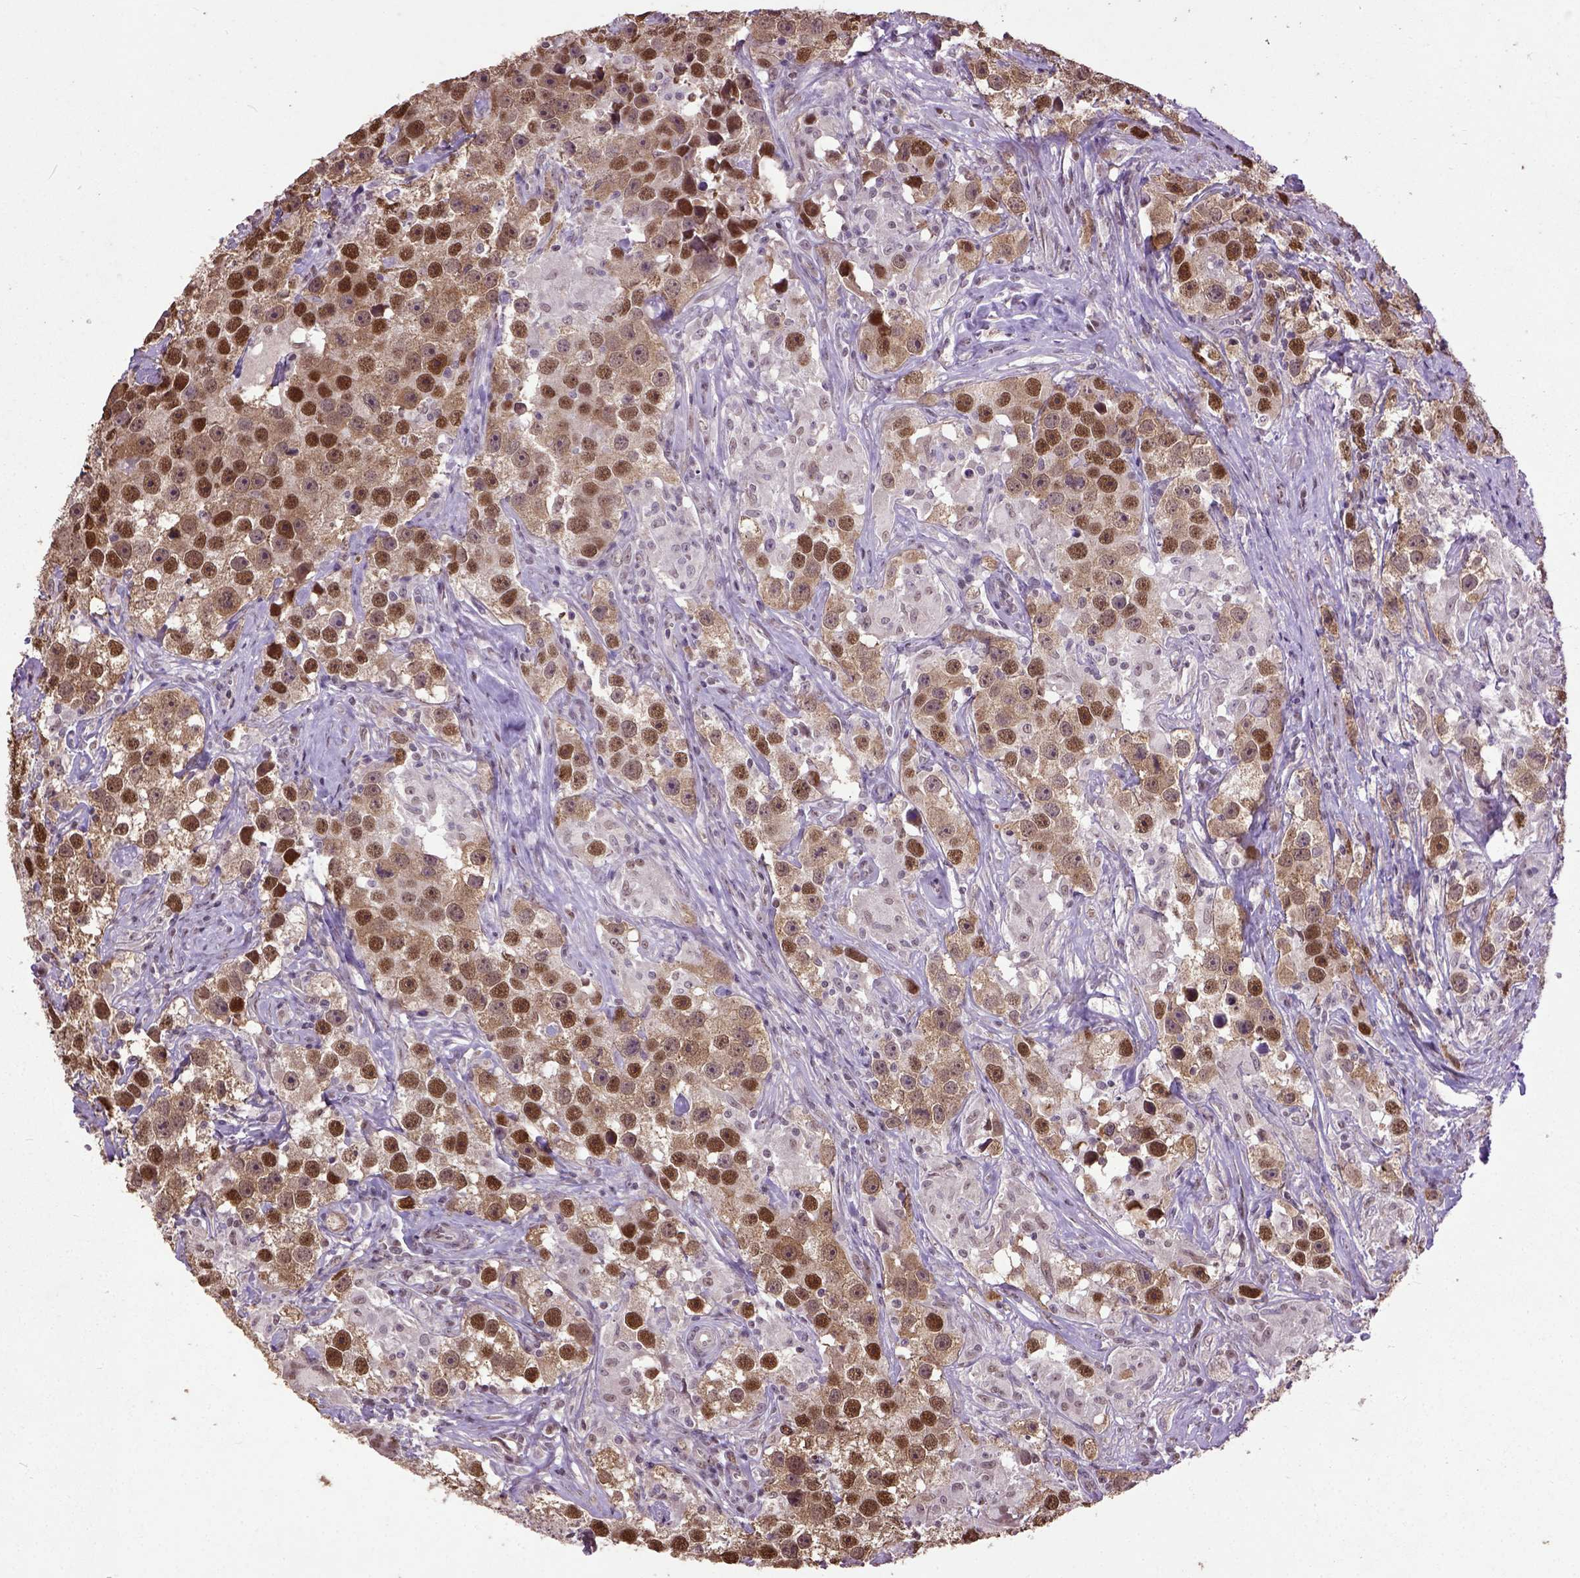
{"staining": {"intensity": "moderate", "quantity": ">75%", "location": "cytoplasmic/membranous,nuclear"}, "tissue": "testis cancer", "cell_type": "Tumor cells", "image_type": "cancer", "snomed": [{"axis": "morphology", "description": "Seminoma, NOS"}, {"axis": "topography", "description": "Testis"}], "caption": "A high-resolution histopathology image shows immunohistochemistry staining of seminoma (testis), which shows moderate cytoplasmic/membranous and nuclear expression in approximately >75% of tumor cells.", "gene": "UBA3", "patient": {"sex": "male", "age": 49}}